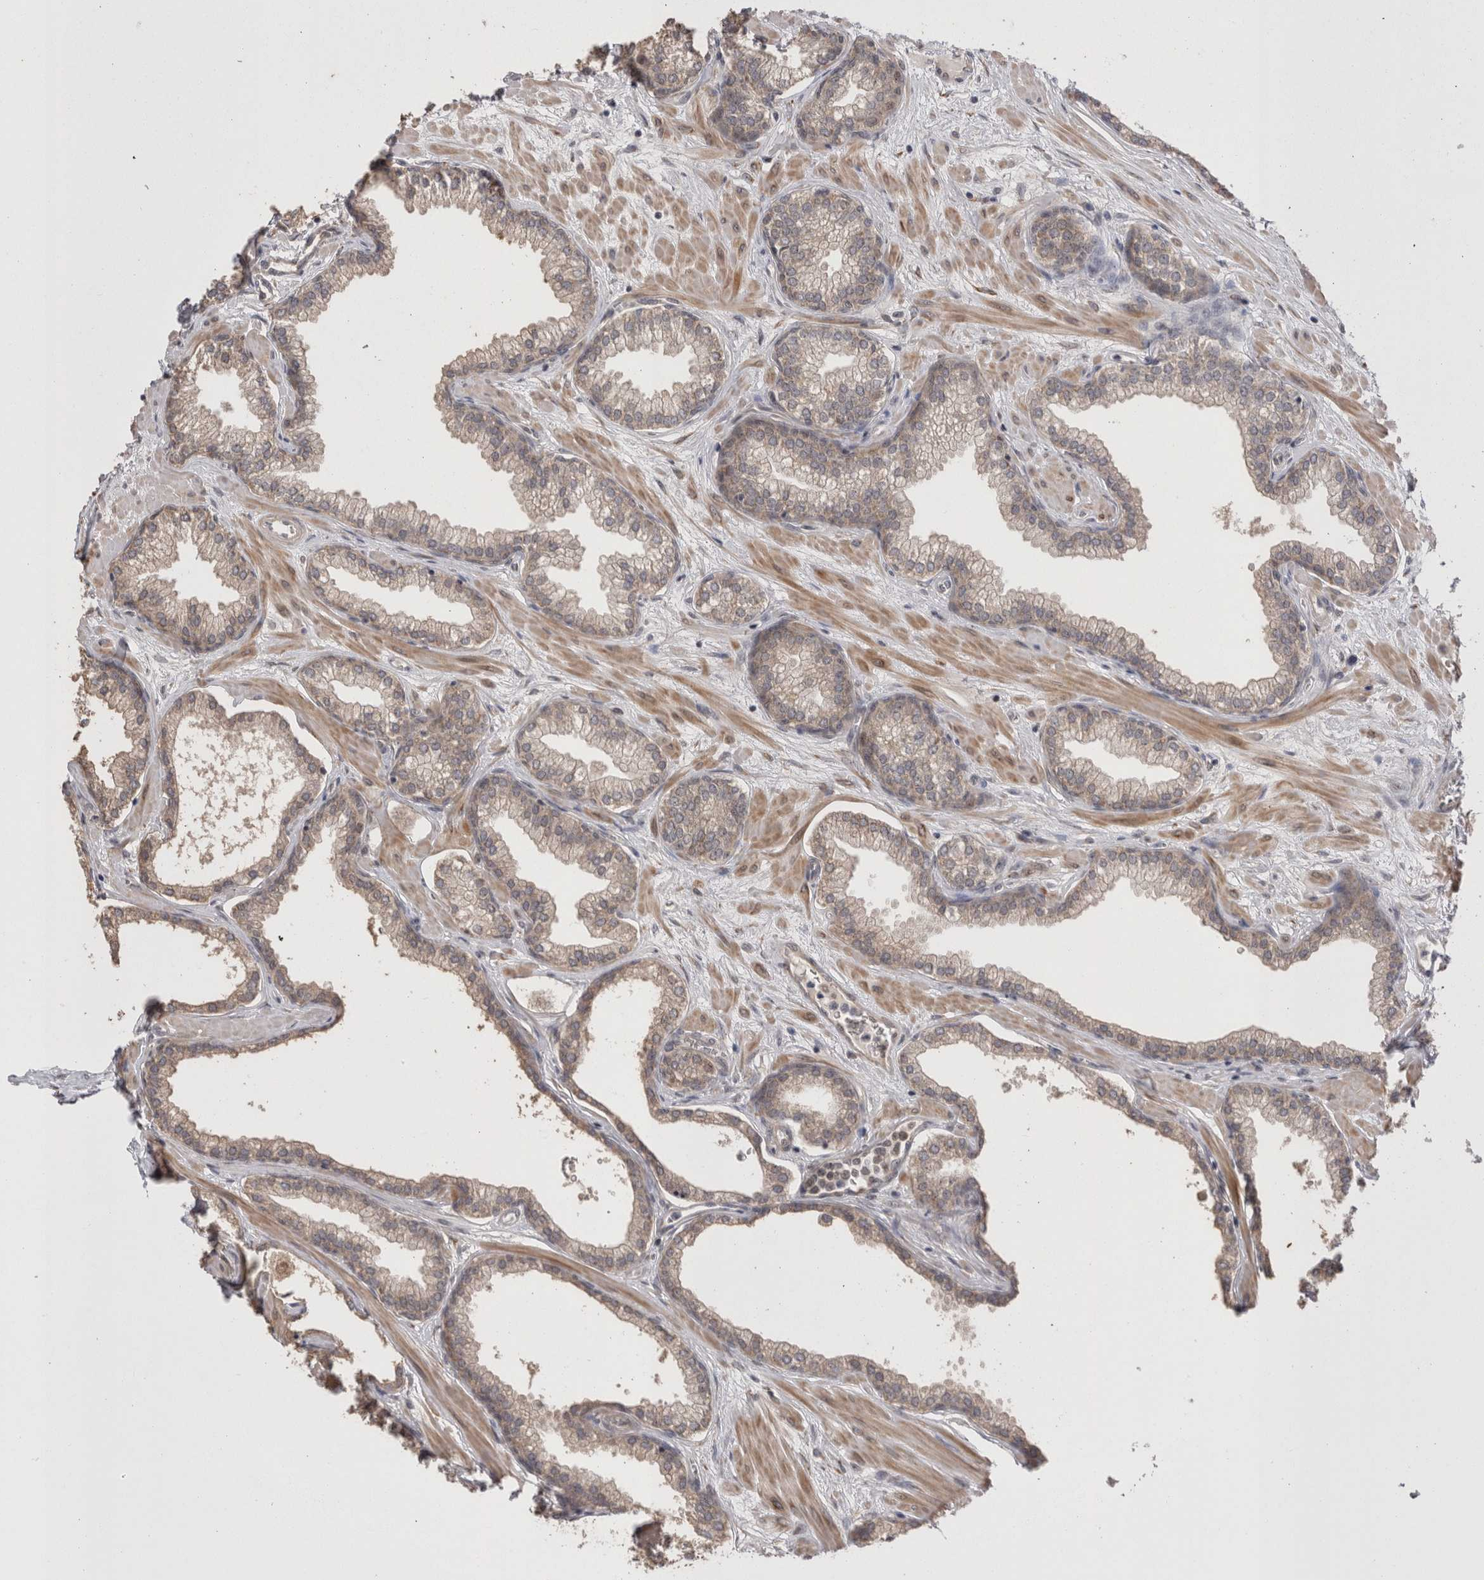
{"staining": {"intensity": "moderate", "quantity": "25%-75%", "location": "cytoplasmic/membranous,nuclear"}, "tissue": "prostate", "cell_type": "Glandular cells", "image_type": "normal", "snomed": [{"axis": "morphology", "description": "Normal tissue, NOS"}, {"axis": "morphology", "description": "Urothelial carcinoma, Low grade"}, {"axis": "topography", "description": "Urinary bladder"}, {"axis": "topography", "description": "Prostate"}], "caption": "Brown immunohistochemical staining in normal prostate shows moderate cytoplasmic/membranous,nuclear expression in approximately 25%-75% of glandular cells.", "gene": "EXOSC4", "patient": {"sex": "male", "age": 60}}